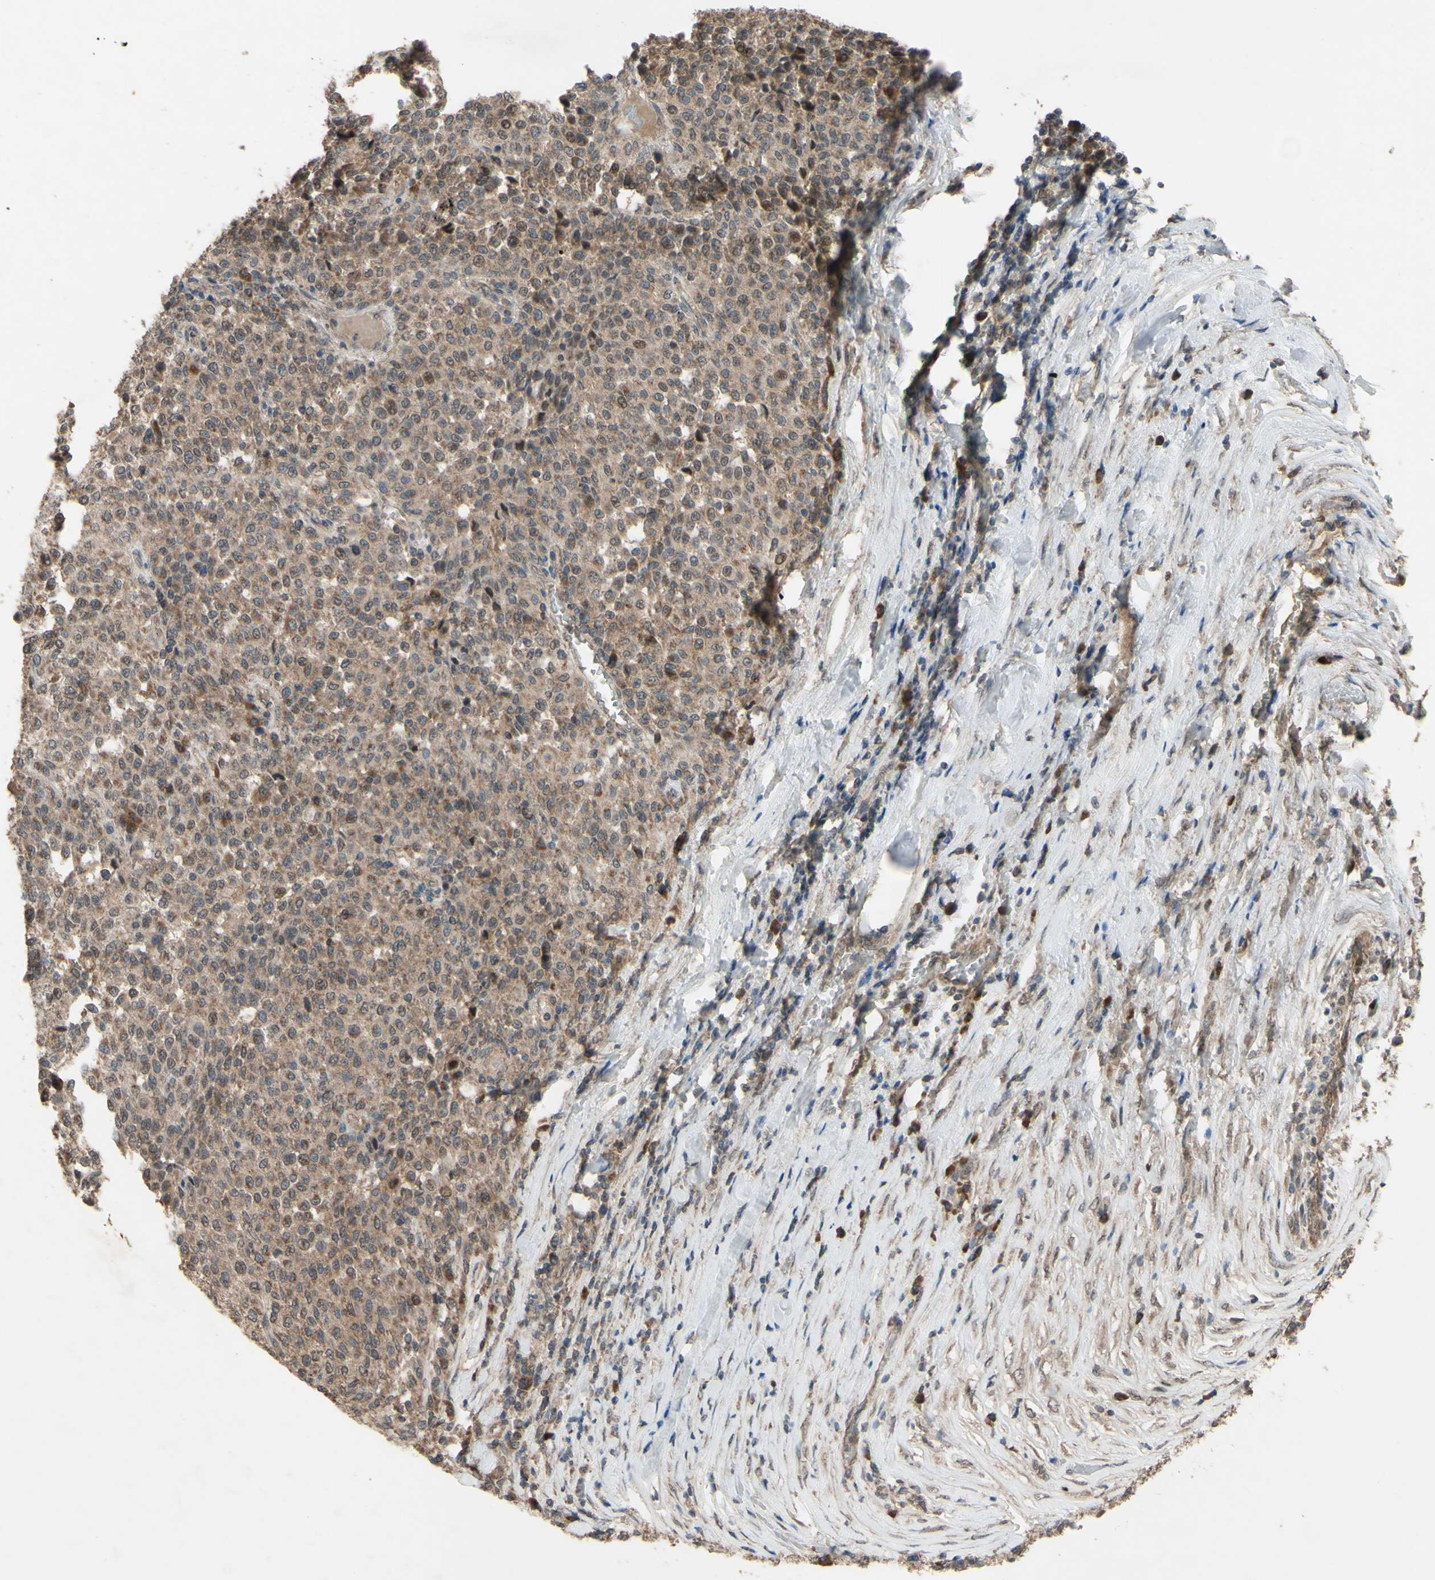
{"staining": {"intensity": "moderate", "quantity": ">75%", "location": "cytoplasmic/membranous"}, "tissue": "melanoma", "cell_type": "Tumor cells", "image_type": "cancer", "snomed": [{"axis": "morphology", "description": "Malignant melanoma, Metastatic site"}, {"axis": "topography", "description": "Pancreas"}], "caption": "IHC (DAB (3,3'-diaminobenzidine)) staining of malignant melanoma (metastatic site) displays moderate cytoplasmic/membranous protein positivity in about >75% of tumor cells.", "gene": "CD164", "patient": {"sex": "female", "age": 30}}